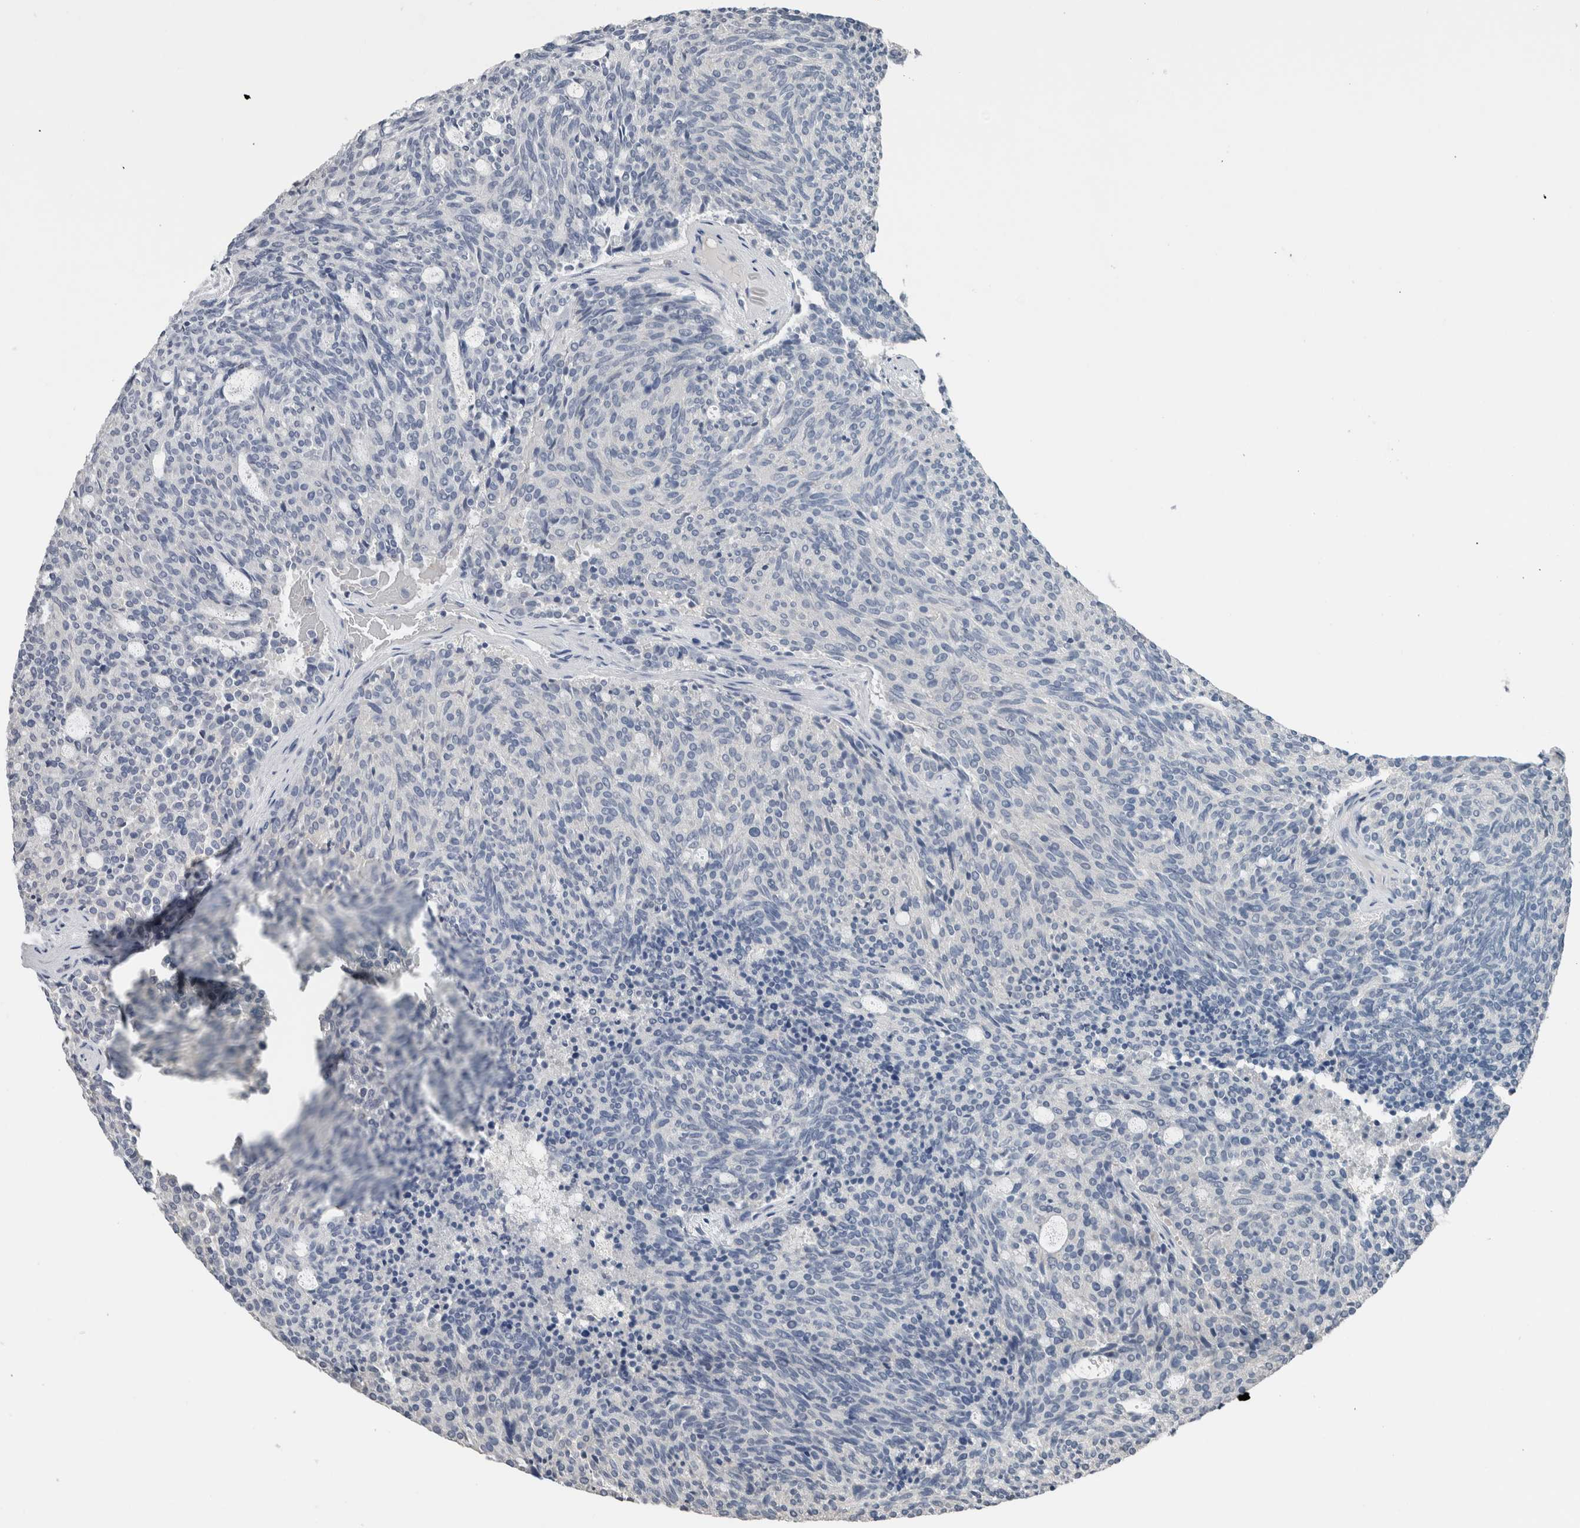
{"staining": {"intensity": "negative", "quantity": "none", "location": "none"}, "tissue": "carcinoid", "cell_type": "Tumor cells", "image_type": "cancer", "snomed": [{"axis": "morphology", "description": "Carcinoid, malignant, NOS"}, {"axis": "topography", "description": "Pancreas"}], "caption": "Carcinoid was stained to show a protein in brown. There is no significant staining in tumor cells.", "gene": "CRNN", "patient": {"sex": "female", "age": 54}}